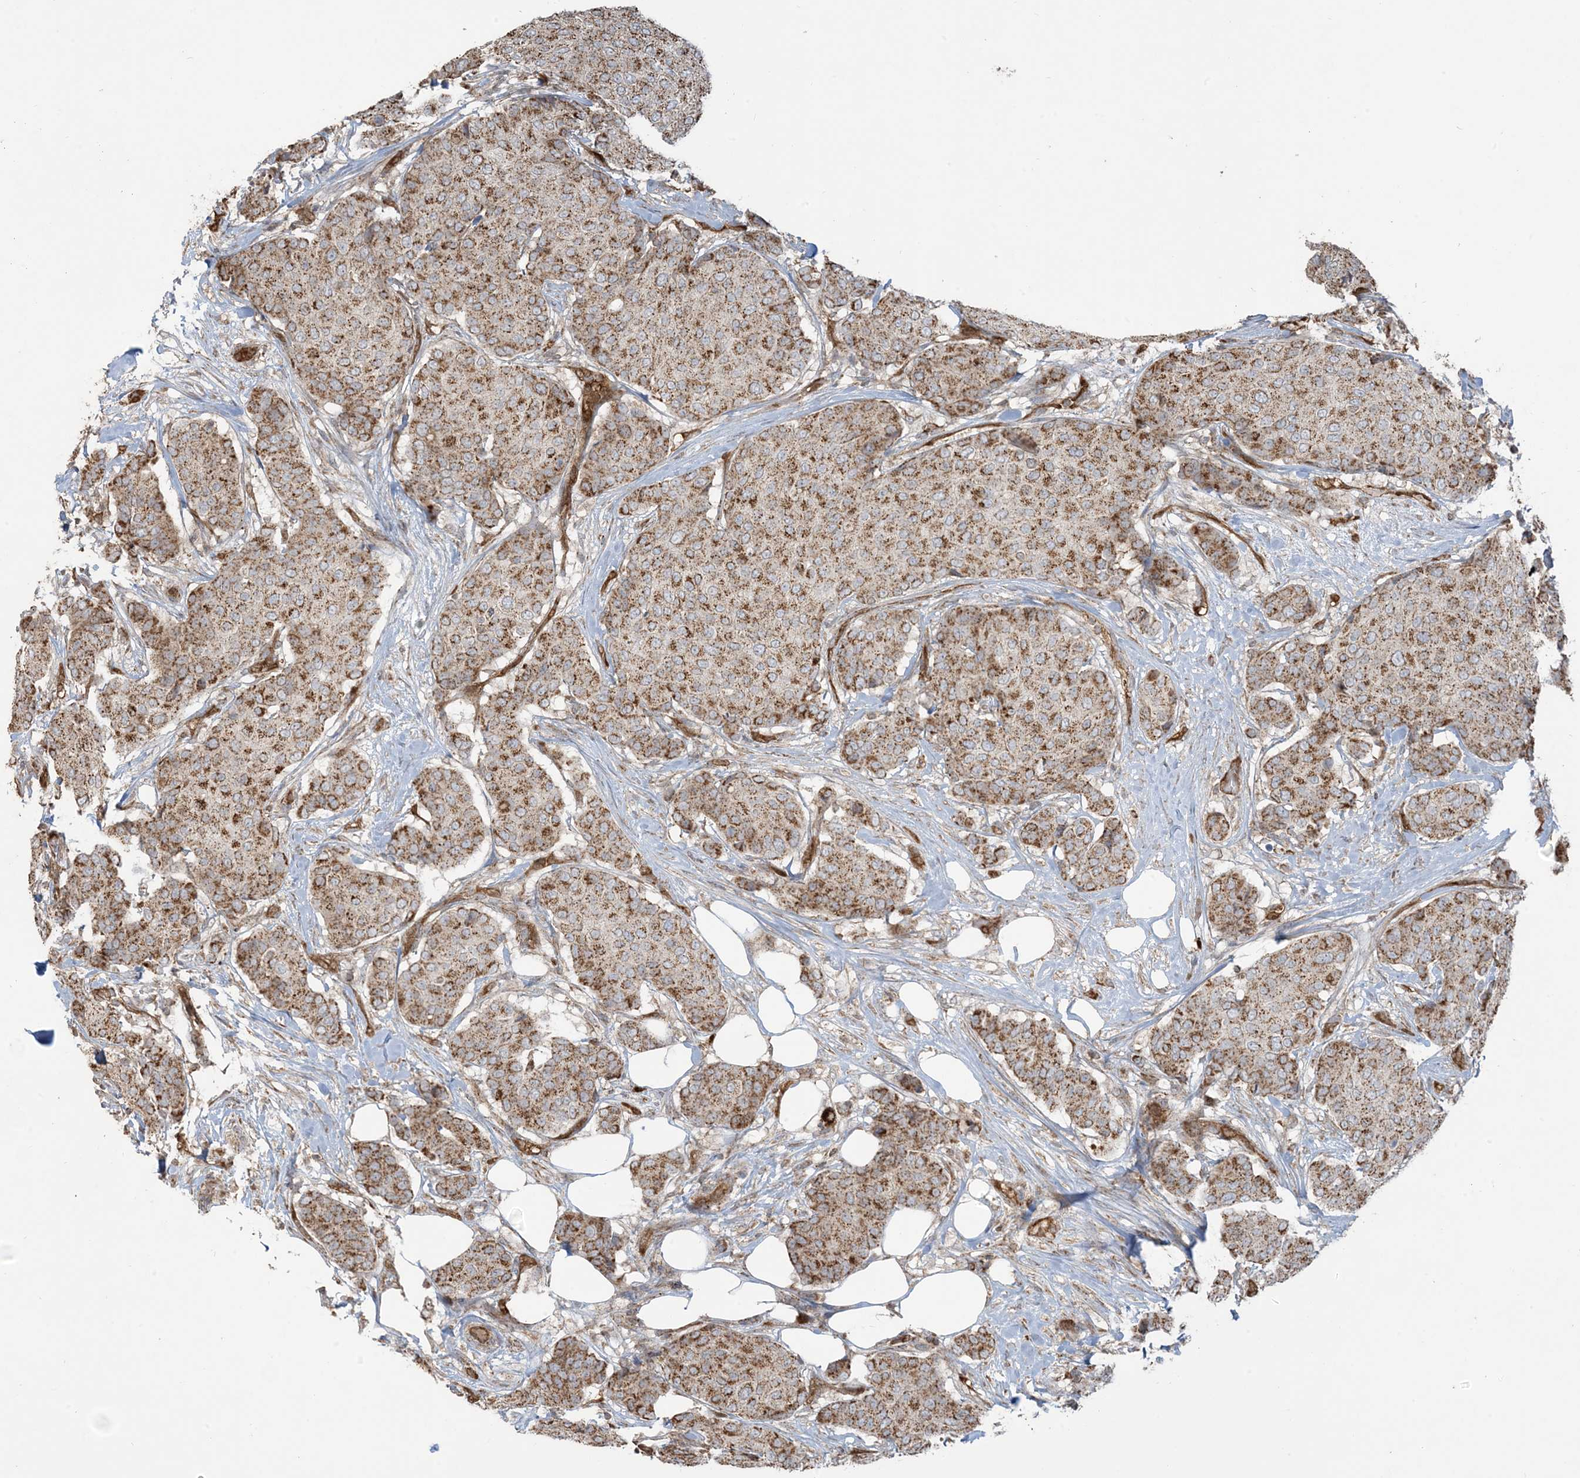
{"staining": {"intensity": "moderate", "quantity": ">75%", "location": "cytoplasmic/membranous"}, "tissue": "breast cancer", "cell_type": "Tumor cells", "image_type": "cancer", "snomed": [{"axis": "morphology", "description": "Duct carcinoma"}, {"axis": "topography", "description": "Breast"}], "caption": "Immunohistochemistry histopathology image of neoplastic tissue: breast cancer (infiltrating ductal carcinoma) stained using IHC reveals medium levels of moderate protein expression localized specifically in the cytoplasmic/membranous of tumor cells, appearing as a cytoplasmic/membranous brown color.", "gene": "PPM1F", "patient": {"sex": "female", "age": 75}}